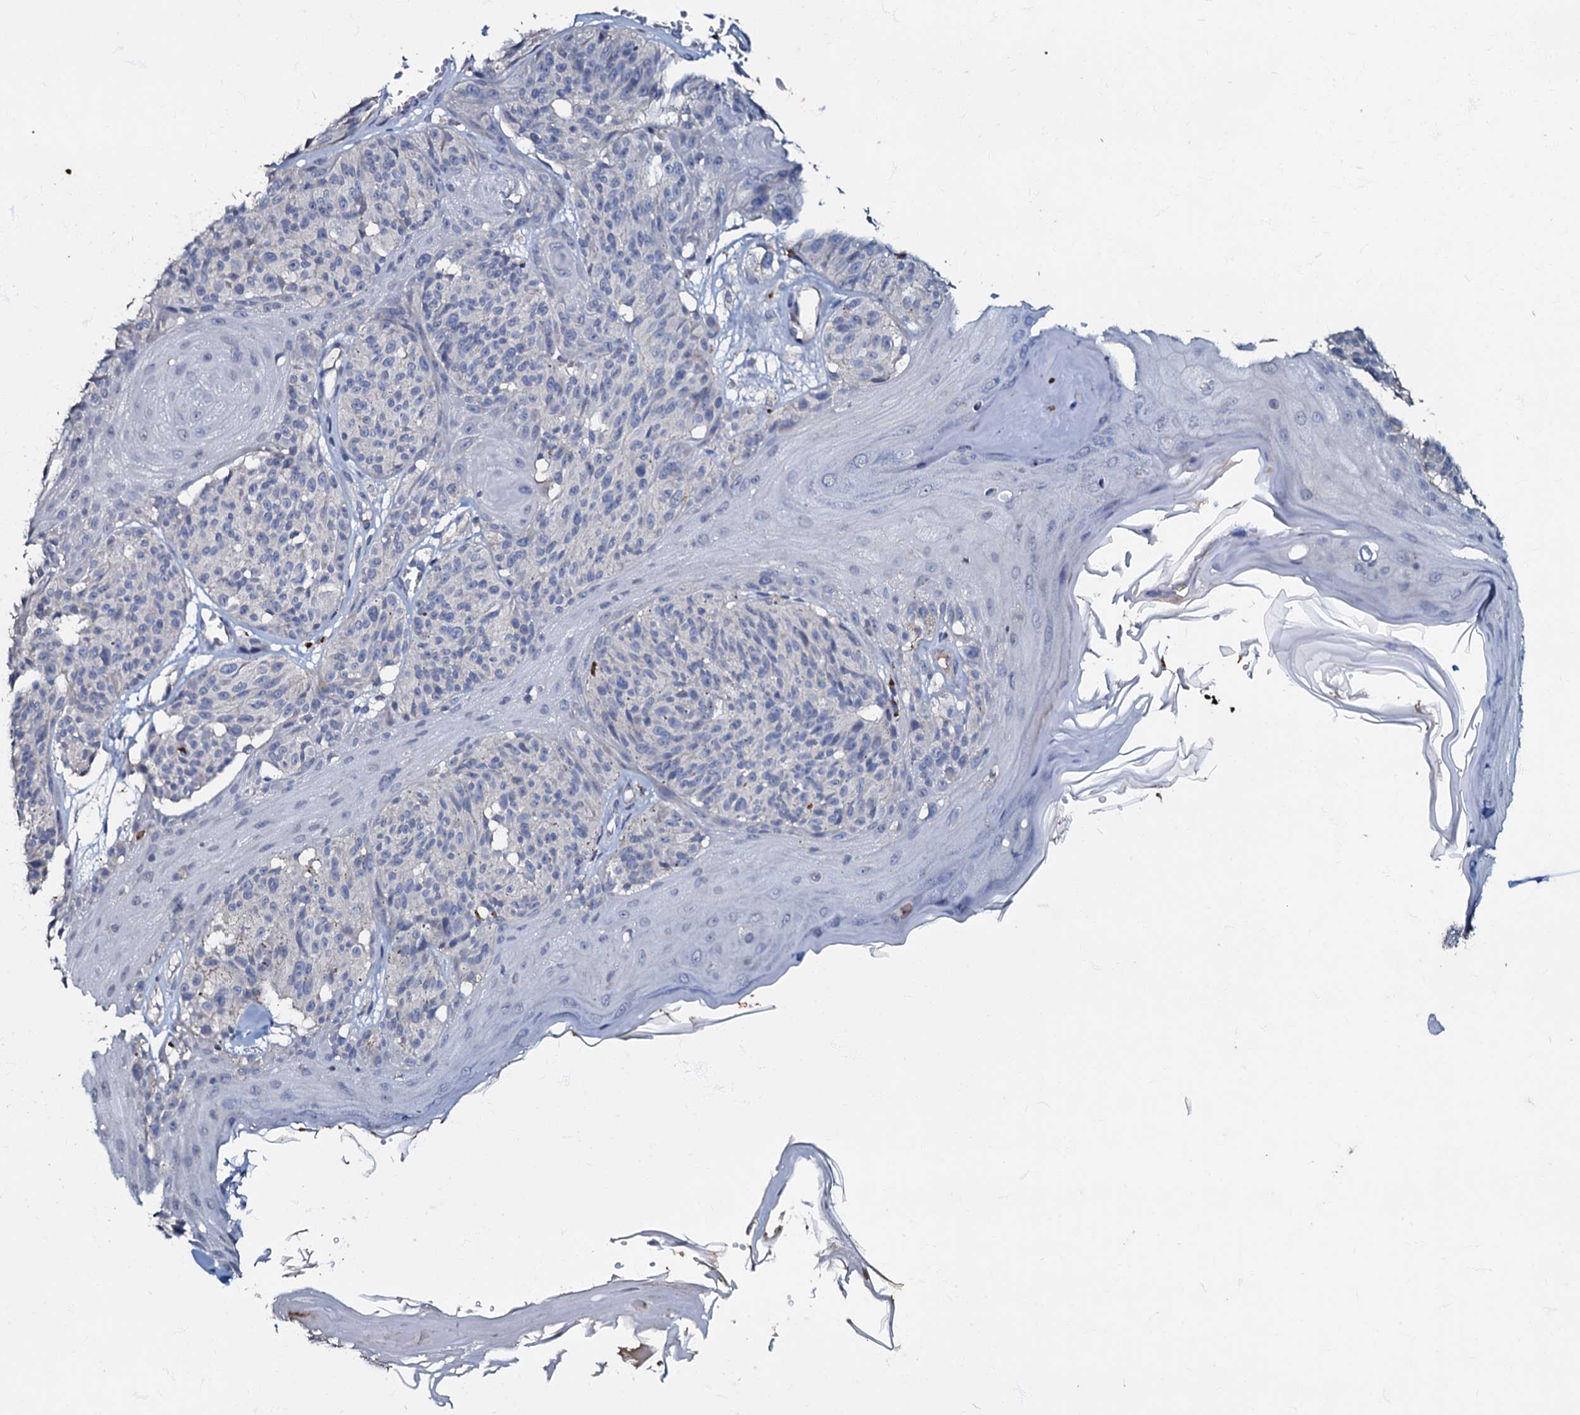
{"staining": {"intensity": "negative", "quantity": "none", "location": "none"}, "tissue": "melanoma", "cell_type": "Tumor cells", "image_type": "cancer", "snomed": [{"axis": "morphology", "description": "Malignant melanoma, NOS"}, {"axis": "topography", "description": "Skin"}], "caption": "Immunohistochemistry histopathology image of neoplastic tissue: human melanoma stained with DAB exhibits no significant protein expression in tumor cells.", "gene": "MANSC4", "patient": {"sex": "male", "age": 83}}